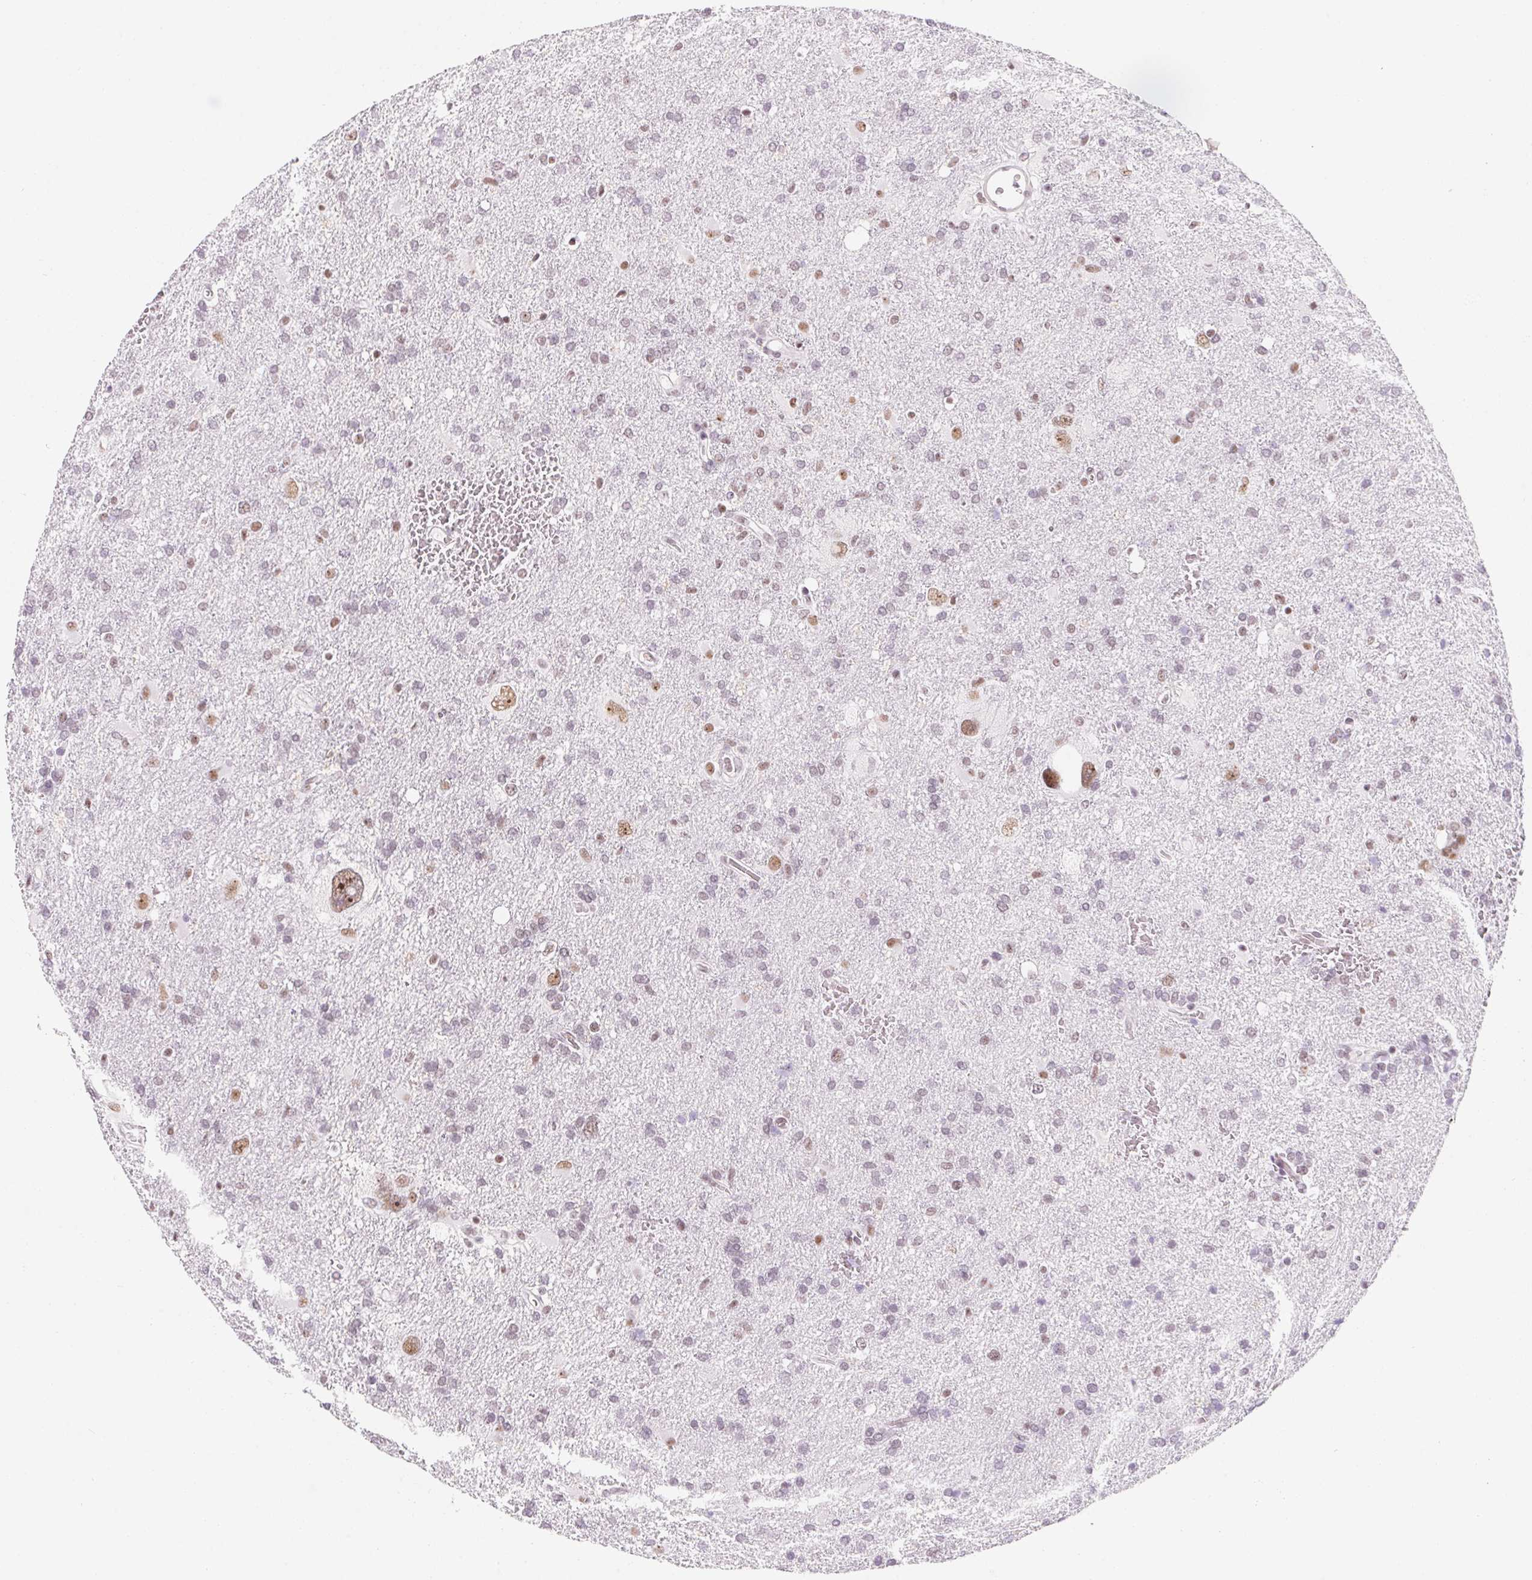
{"staining": {"intensity": "weak", "quantity": "<25%", "location": "nuclear"}, "tissue": "glioma", "cell_type": "Tumor cells", "image_type": "cancer", "snomed": [{"axis": "morphology", "description": "Glioma, malignant, Low grade"}, {"axis": "topography", "description": "Brain"}], "caption": "Glioma was stained to show a protein in brown. There is no significant positivity in tumor cells. (DAB immunohistochemistry with hematoxylin counter stain).", "gene": "ZIC4", "patient": {"sex": "male", "age": 66}}